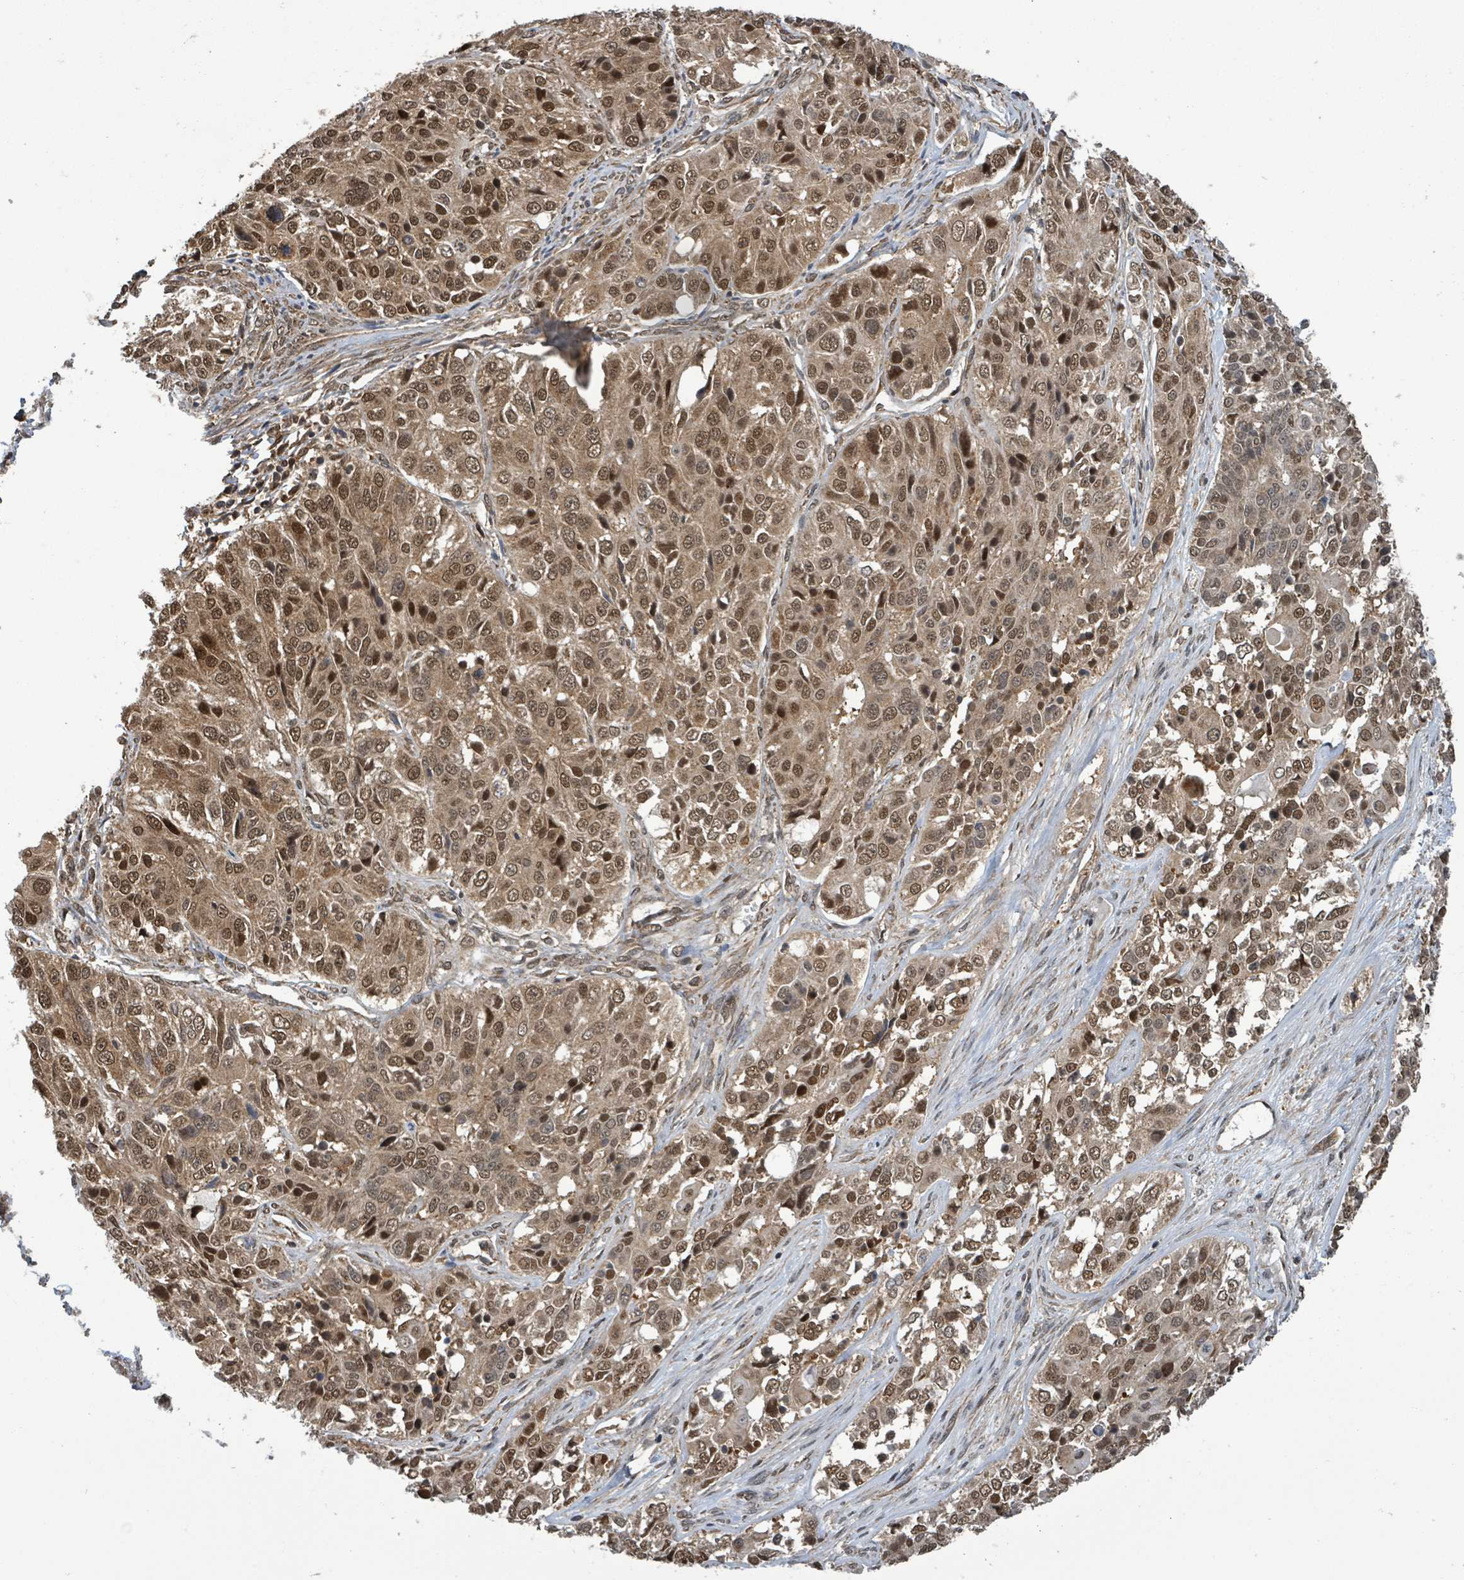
{"staining": {"intensity": "moderate", "quantity": ">75%", "location": "cytoplasmic/membranous,nuclear"}, "tissue": "ovarian cancer", "cell_type": "Tumor cells", "image_type": "cancer", "snomed": [{"axis": "morphology", "description": "Carcinoma, endometroid"}, {"axis": "topography", "description": "Ovary"}], "caption": "This histopathology image exhibits IHC staining of human ovarian cancer, with medium moderate cytoplasmic/membranous and nuclear staining in about >75% of tumor cells.", "gene": "KLC1", "patient": {"sex": "female", "age": 51}}